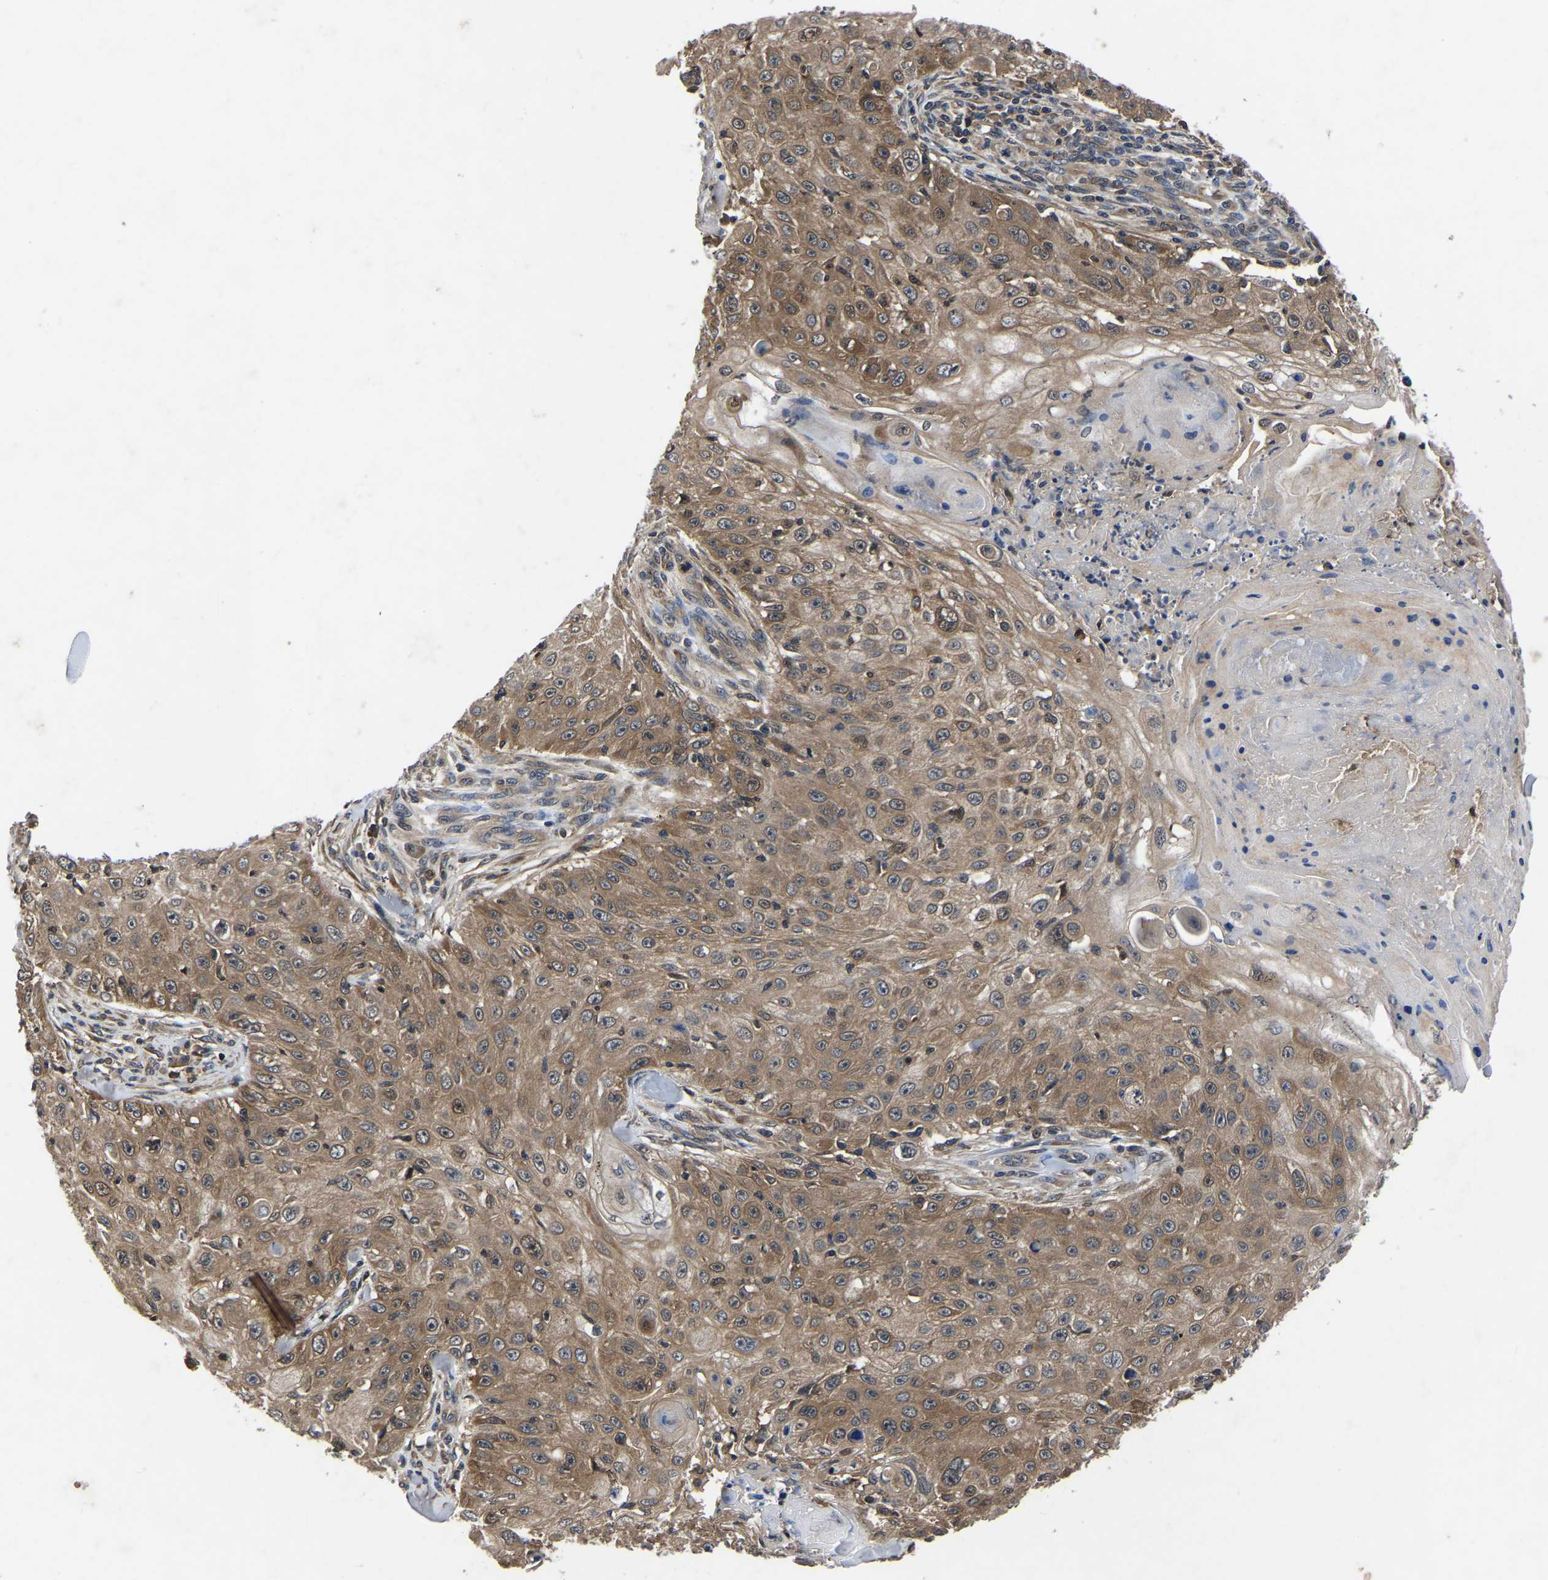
{"staining": {"intensity": "moderate", "quantity": ">75%", "location": "cytoplasmic/membranous"}, "tissue": "skin cancer", "cell_type": "Tumor cells", "image_type": "cancer", "snomed": [{"axis": "morphology", "description": "Squamous cell carcinoma, NOS"}, {"axis": "topography", "description": "Skin"}], "caption": "An IHC micrograph of tumor tissue is shown. Protein staining in brown shows moderate cytoplasmic/membranous positivity in squamous cell carcinoma (skin) within tumor cells.", "gene": "FGD5", "patient": {"sex": "male", "age": 86}}